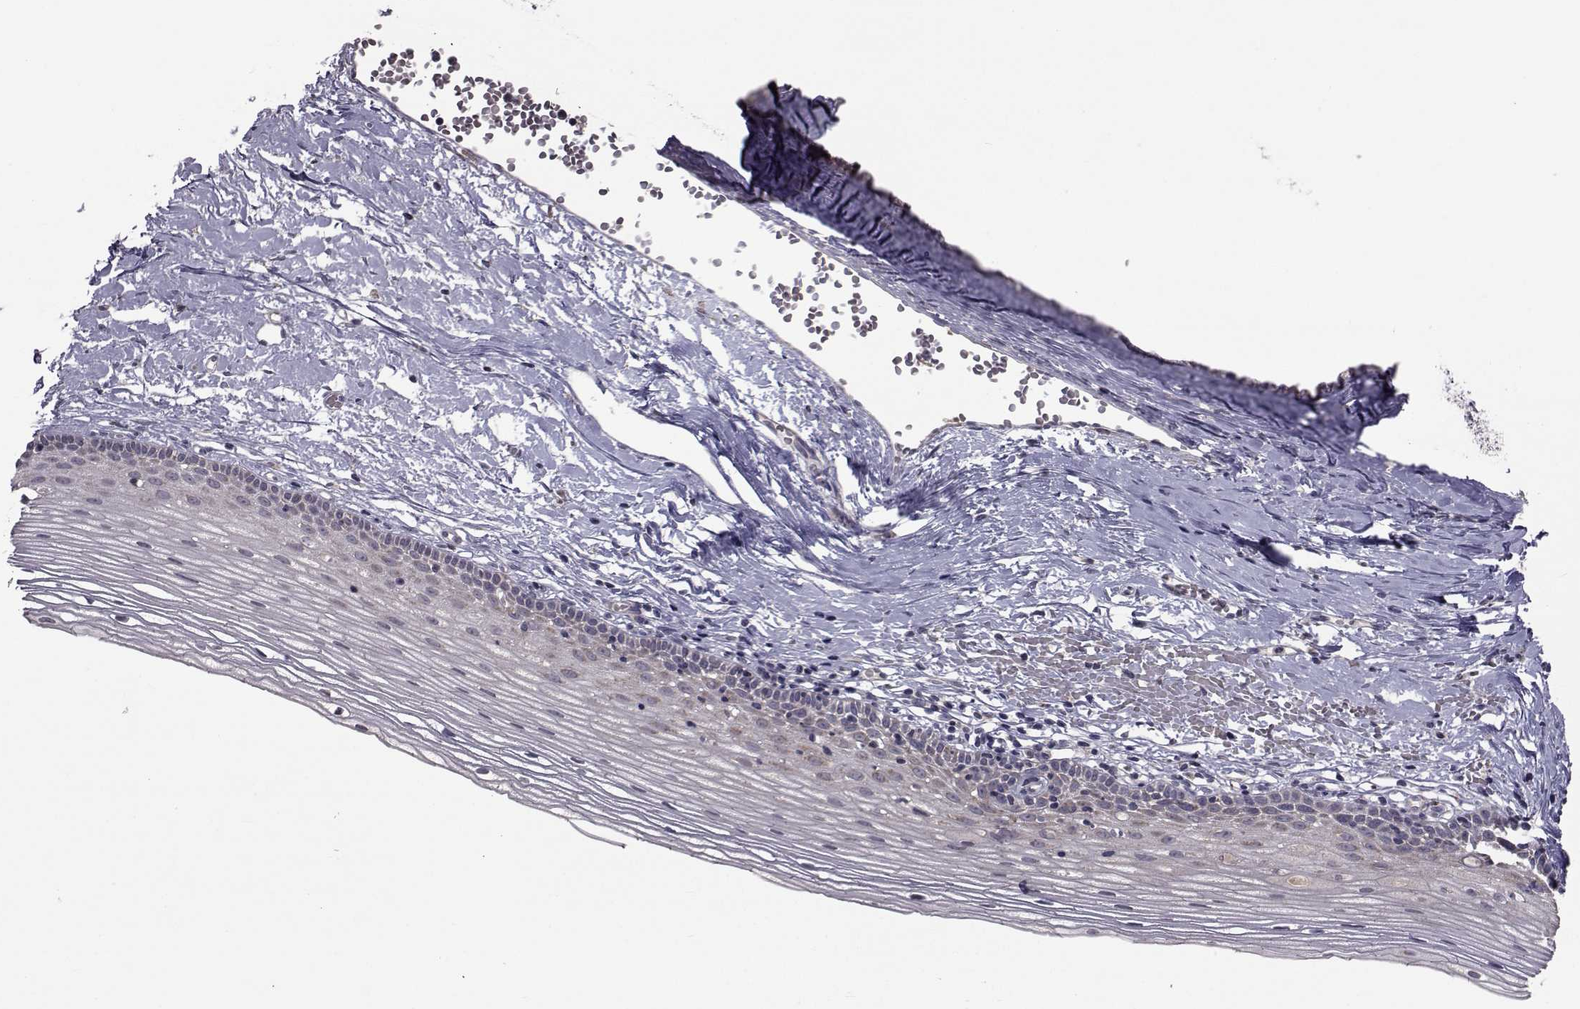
{"staining": {"intensity": "negative", "quantity": "none", "location": "none"}, "tissue": "cervix", "cell_type": "Glandular cells", "image_type": "normal", "snomed": [{"axis": "morphology", "description": "Normal tissue, NOS"}, {"axis": "topography", "description": "Cervix"}], "caption": "Immunohistochemistry photomicrograph of benign human cervix stained for a protein (brown), which reveals no expression in glandular cells.", "gene": "FDXR", "patient": {"sex": "female", "age": 40}}